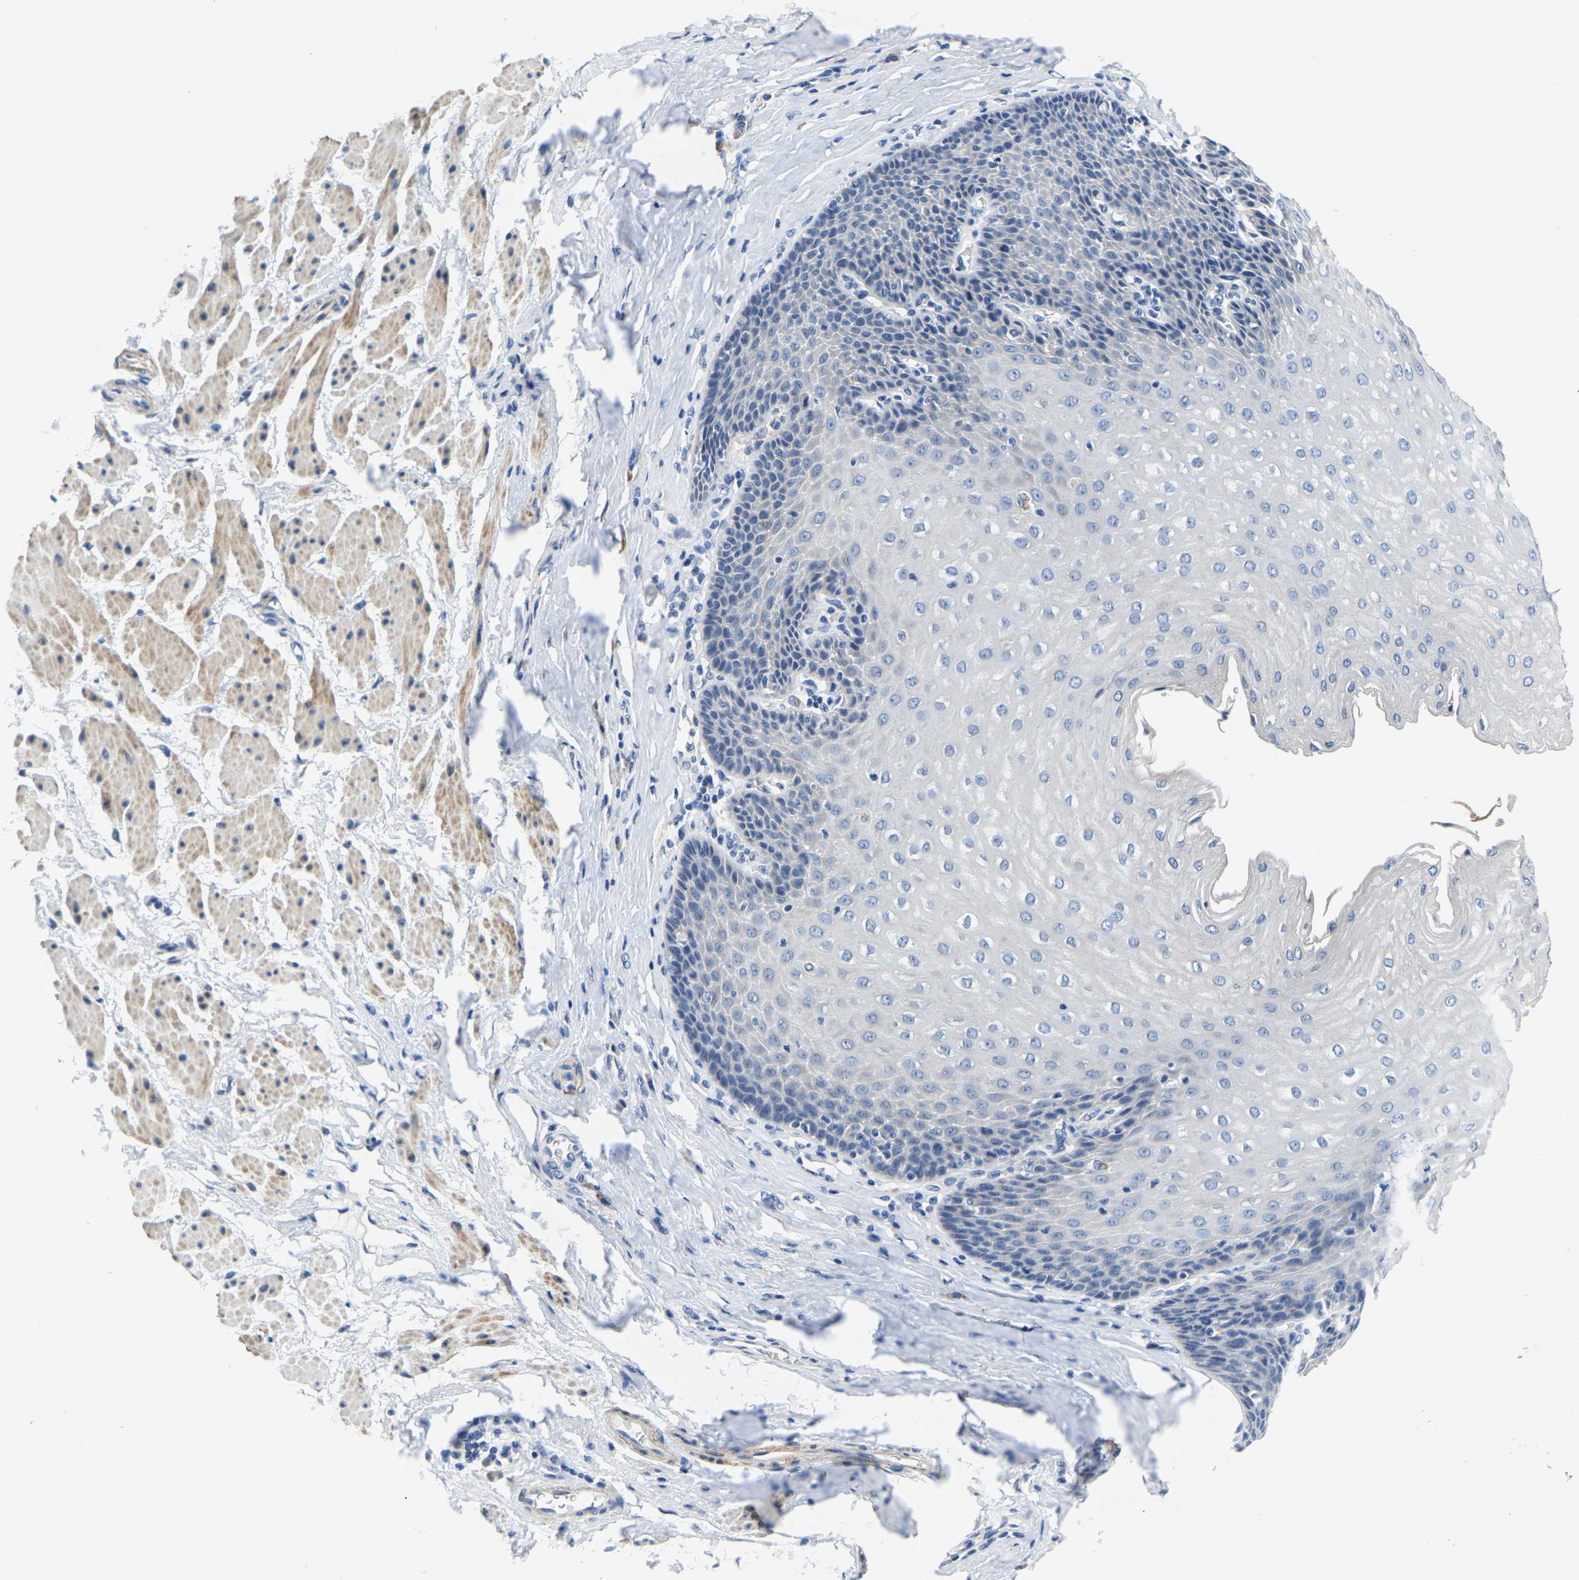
{"staining": {"intensity": "negative", "quantity": "none", "location": "none"}, "tissue": "esophagus", "cell_type": "Squamous epithelial cells", "image_type": "normal", "snomed": [{"axis": "morphology", "description": "Normal tissue, NOS"}, {"axis": "topography", "description": "Esophagus"}], "caption": "The micrograph shows no significant staining in squamous epithelial cells of esophagus.", "gene": "LIAS", "patient": {"sex": "female", "age": 61}}